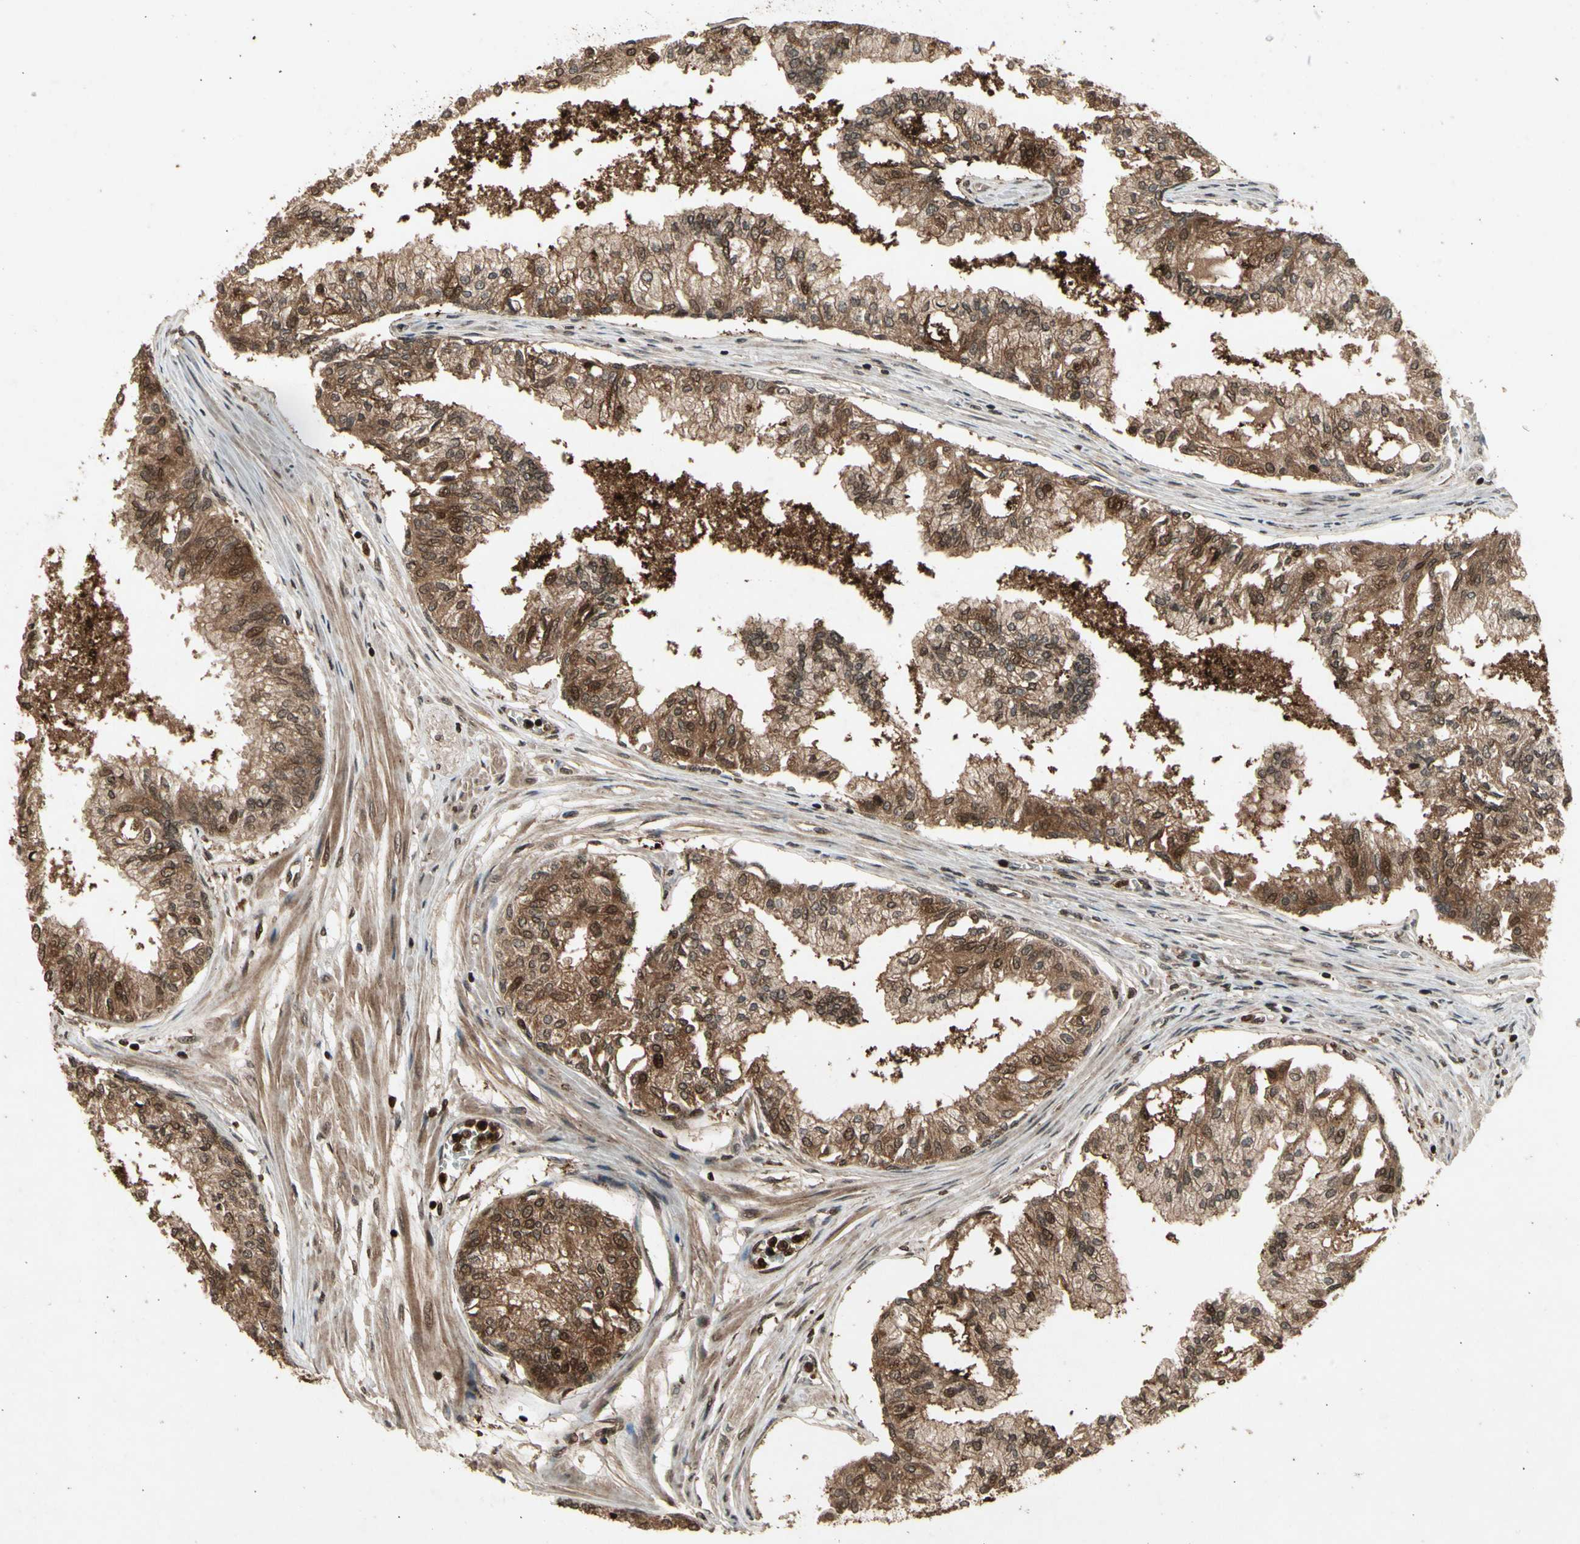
{"staining": {"intensity": "moderate", "quantity": ">75%", "location": "cytoplasmic/membranous"}, "tissue": "prostate", "cell_type": "Glandular cells", "image_type": "normal", "snomed": [{"axis": "morphology", "description": "Normal tissue, NOS"}, {"axis": "topography", "description": "Prostate"}, {"axis": "topography", "description": "Seminal veicle"}], "caption": "Prostate was stained to show a protein in brown. There is medium levels of moderate cytoplasmic/membranous positivity in about >75% of glandular cells.", "gene": "GLRX", "patient": {"sex": "male", "age": 60}}